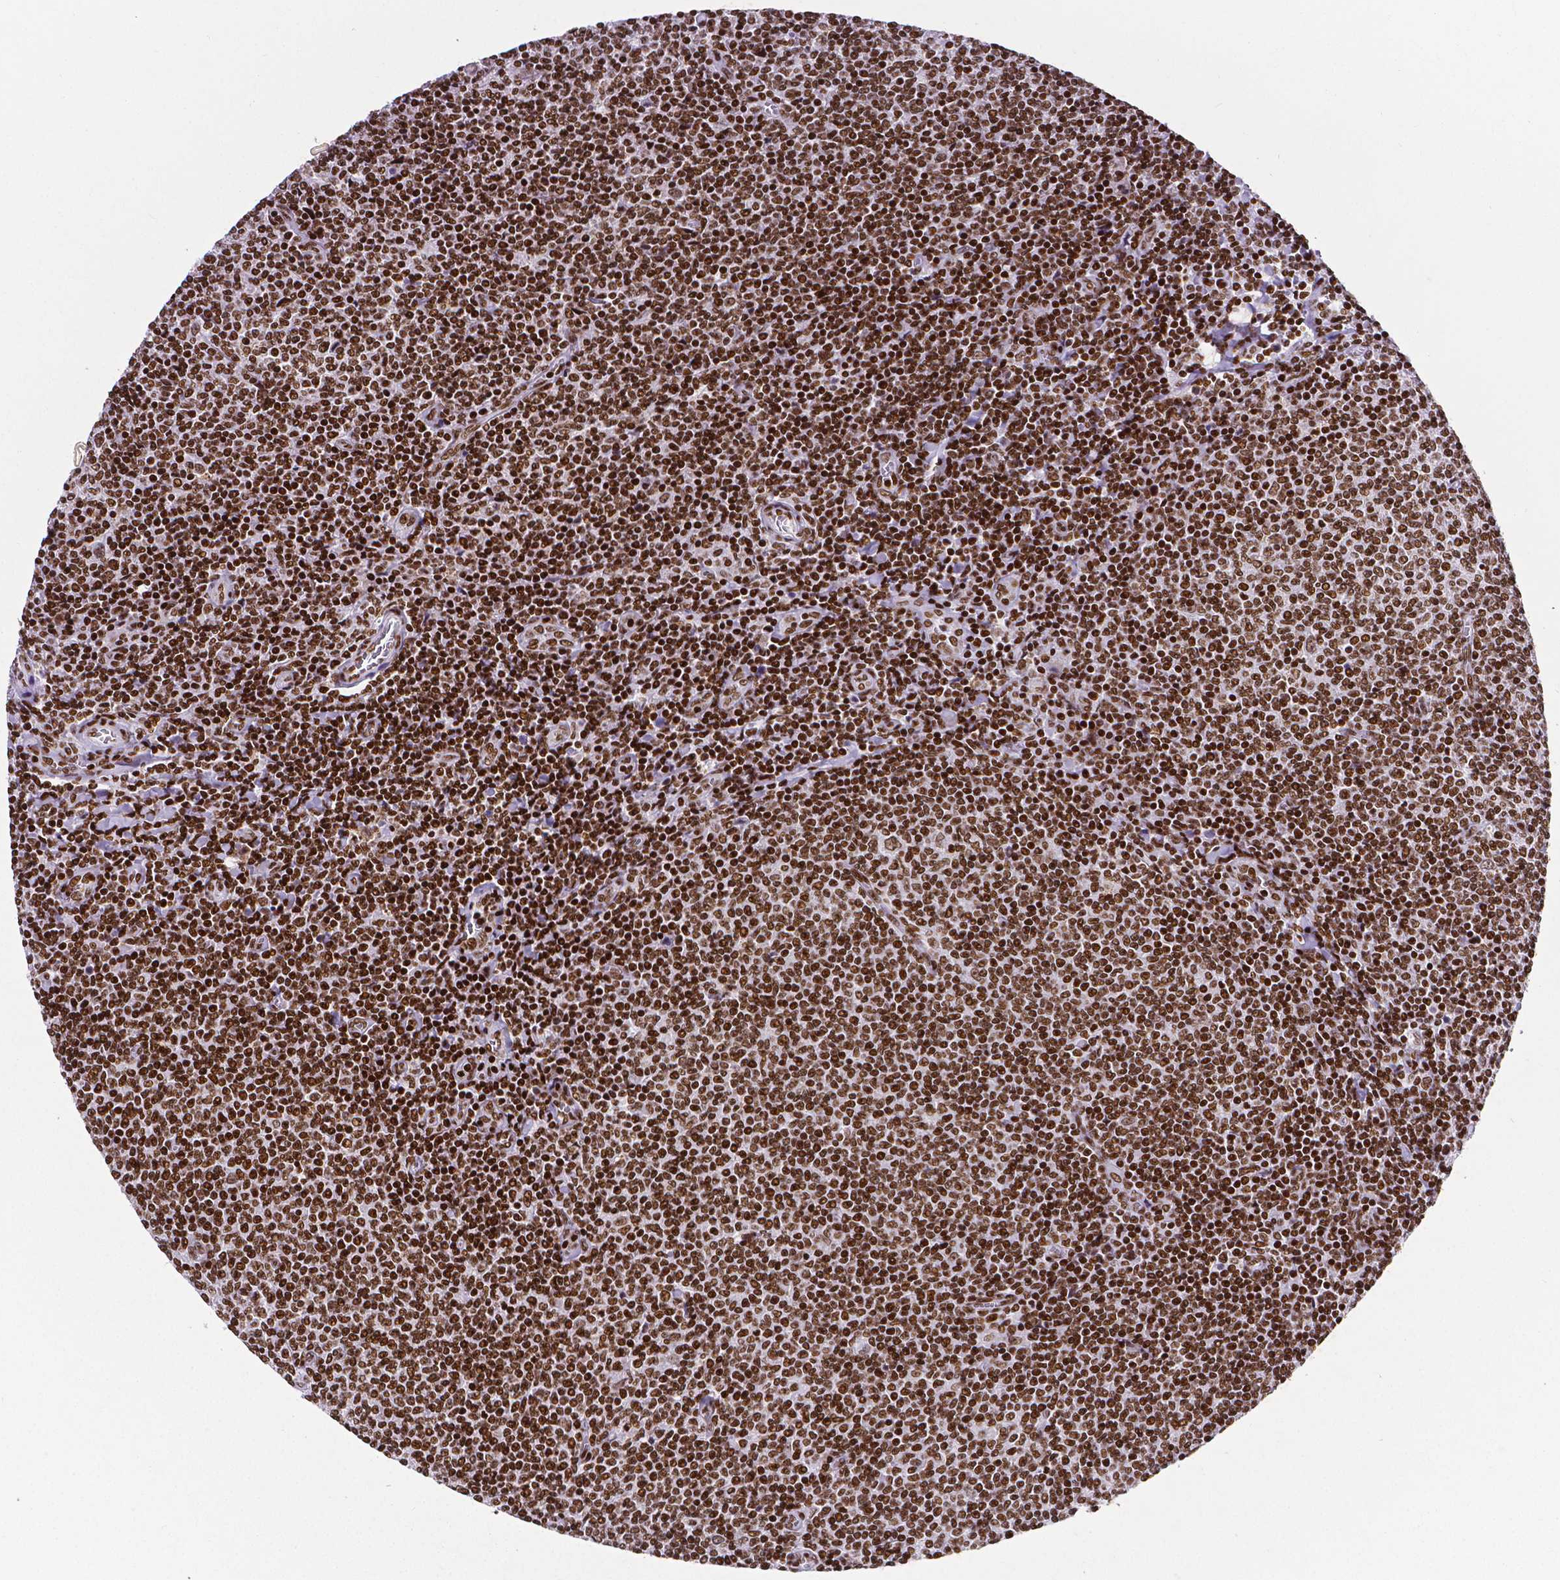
{"staining": {"intensity": "strong", "quantity": ">75%", "location": "nuclear"}, "tissue": "lymphoma", "cell_type": "Tumor cells", "image_type": "cancer", "snomed": [{"axis": "morphology", "description": "Malignant lymphoma, non-Hodgkin's type, Low grade"}, {"axis": "topography", "description": "Lymph node"}], "caption": "This image demonstrates lymphoma stained with immunohistochemistry to label a protein in brown. The nuclear of tumor cells show strong positivity for the protein. Nuclei are counter-stained blue.", "gene": "CTCF", "patient": {"sex": "male", "age": 52}}